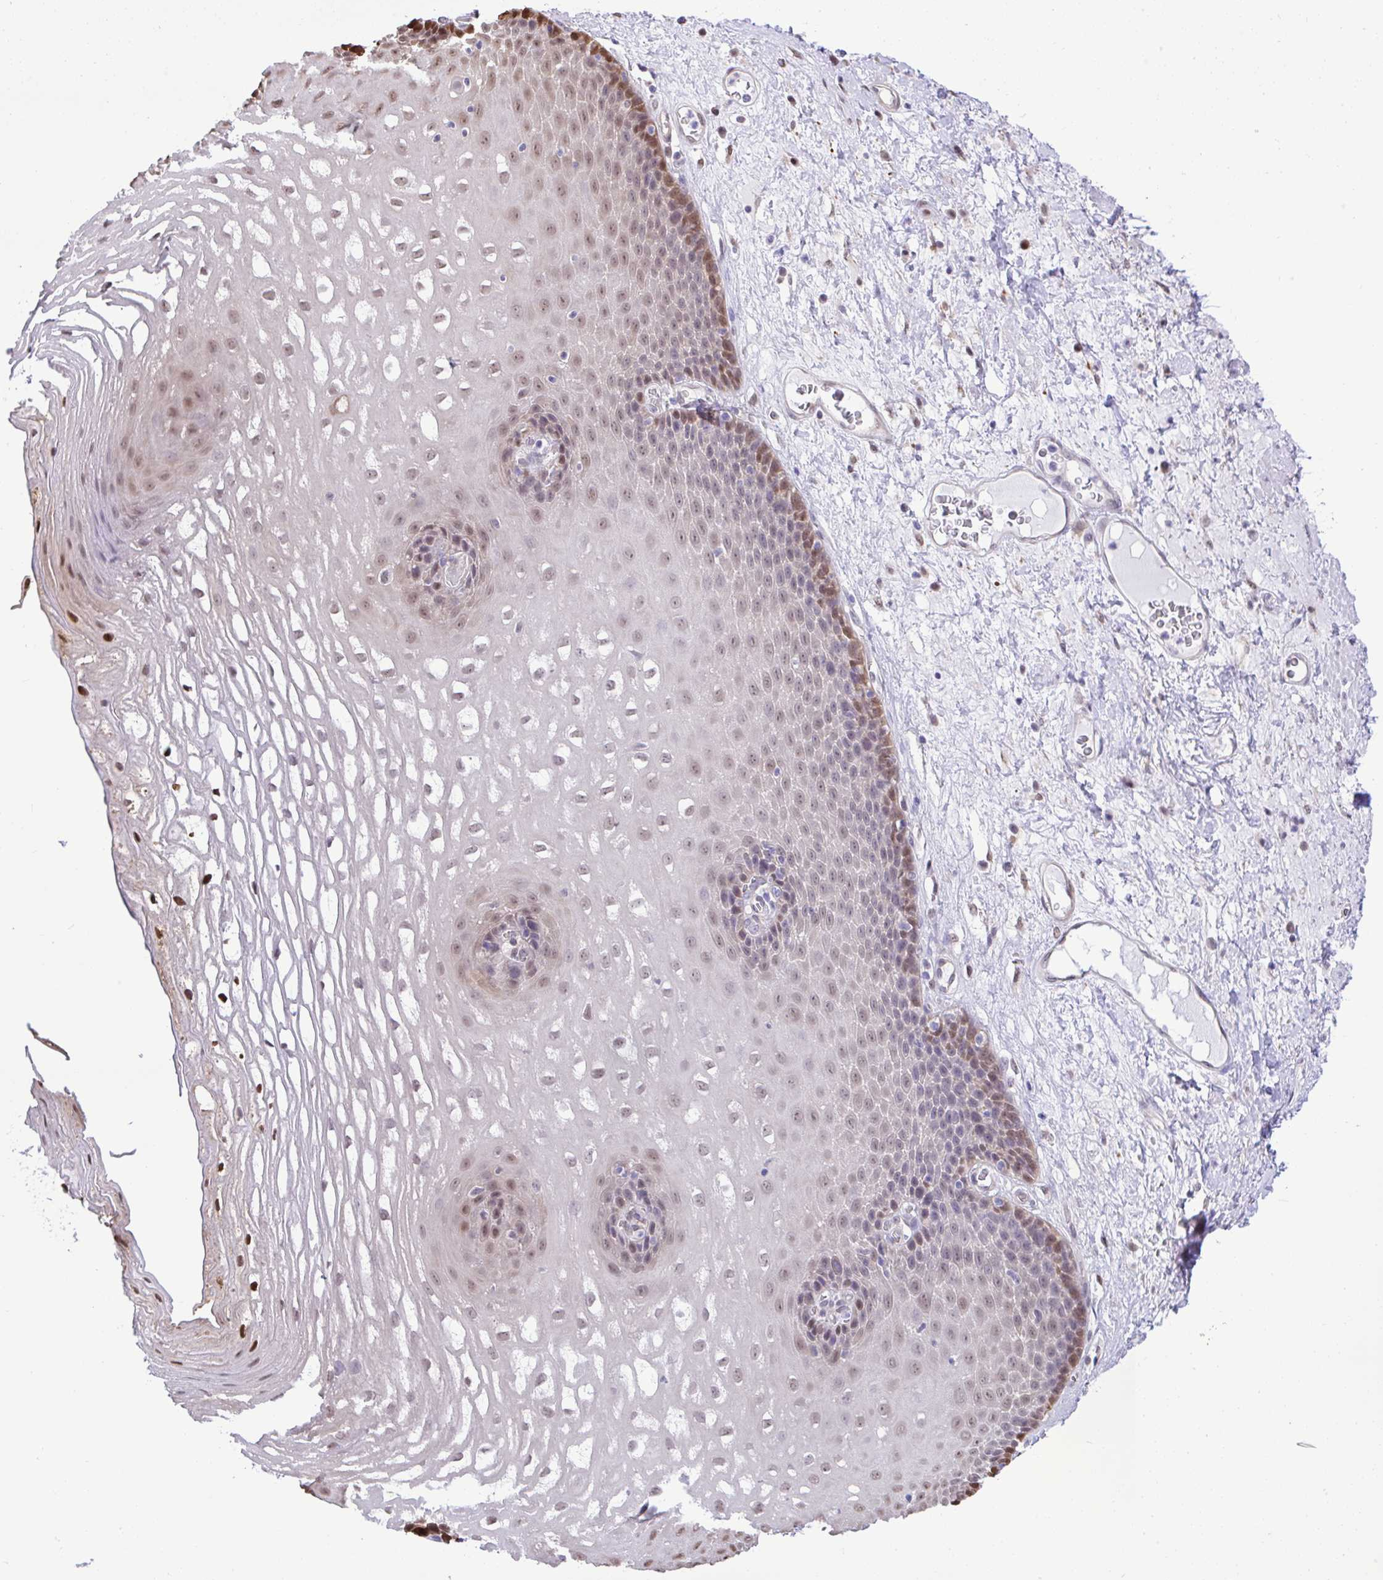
{"staining": {"intensity": "moderate", "quantity": "25%-75%", "location": "cytoplasmic/membranous,nuclear"}, "tissue": "esophagus", "cell_type": "Squamous epithelial cells", "image_type": "normal", "snomed": [{"axis": "morphology", "description": "Normal tissue, NOS"}, {"axis": "topography", "description": "Esophagus"}], "caption": "Protein staining reveals moderate cytoplasmic/membranous,nuclear positivity in approximately 25%-75% of squamous epithelial cells in normal esophagus.", "gene": "ZNF485", "patient": {"sex": "male", "age": 62}}